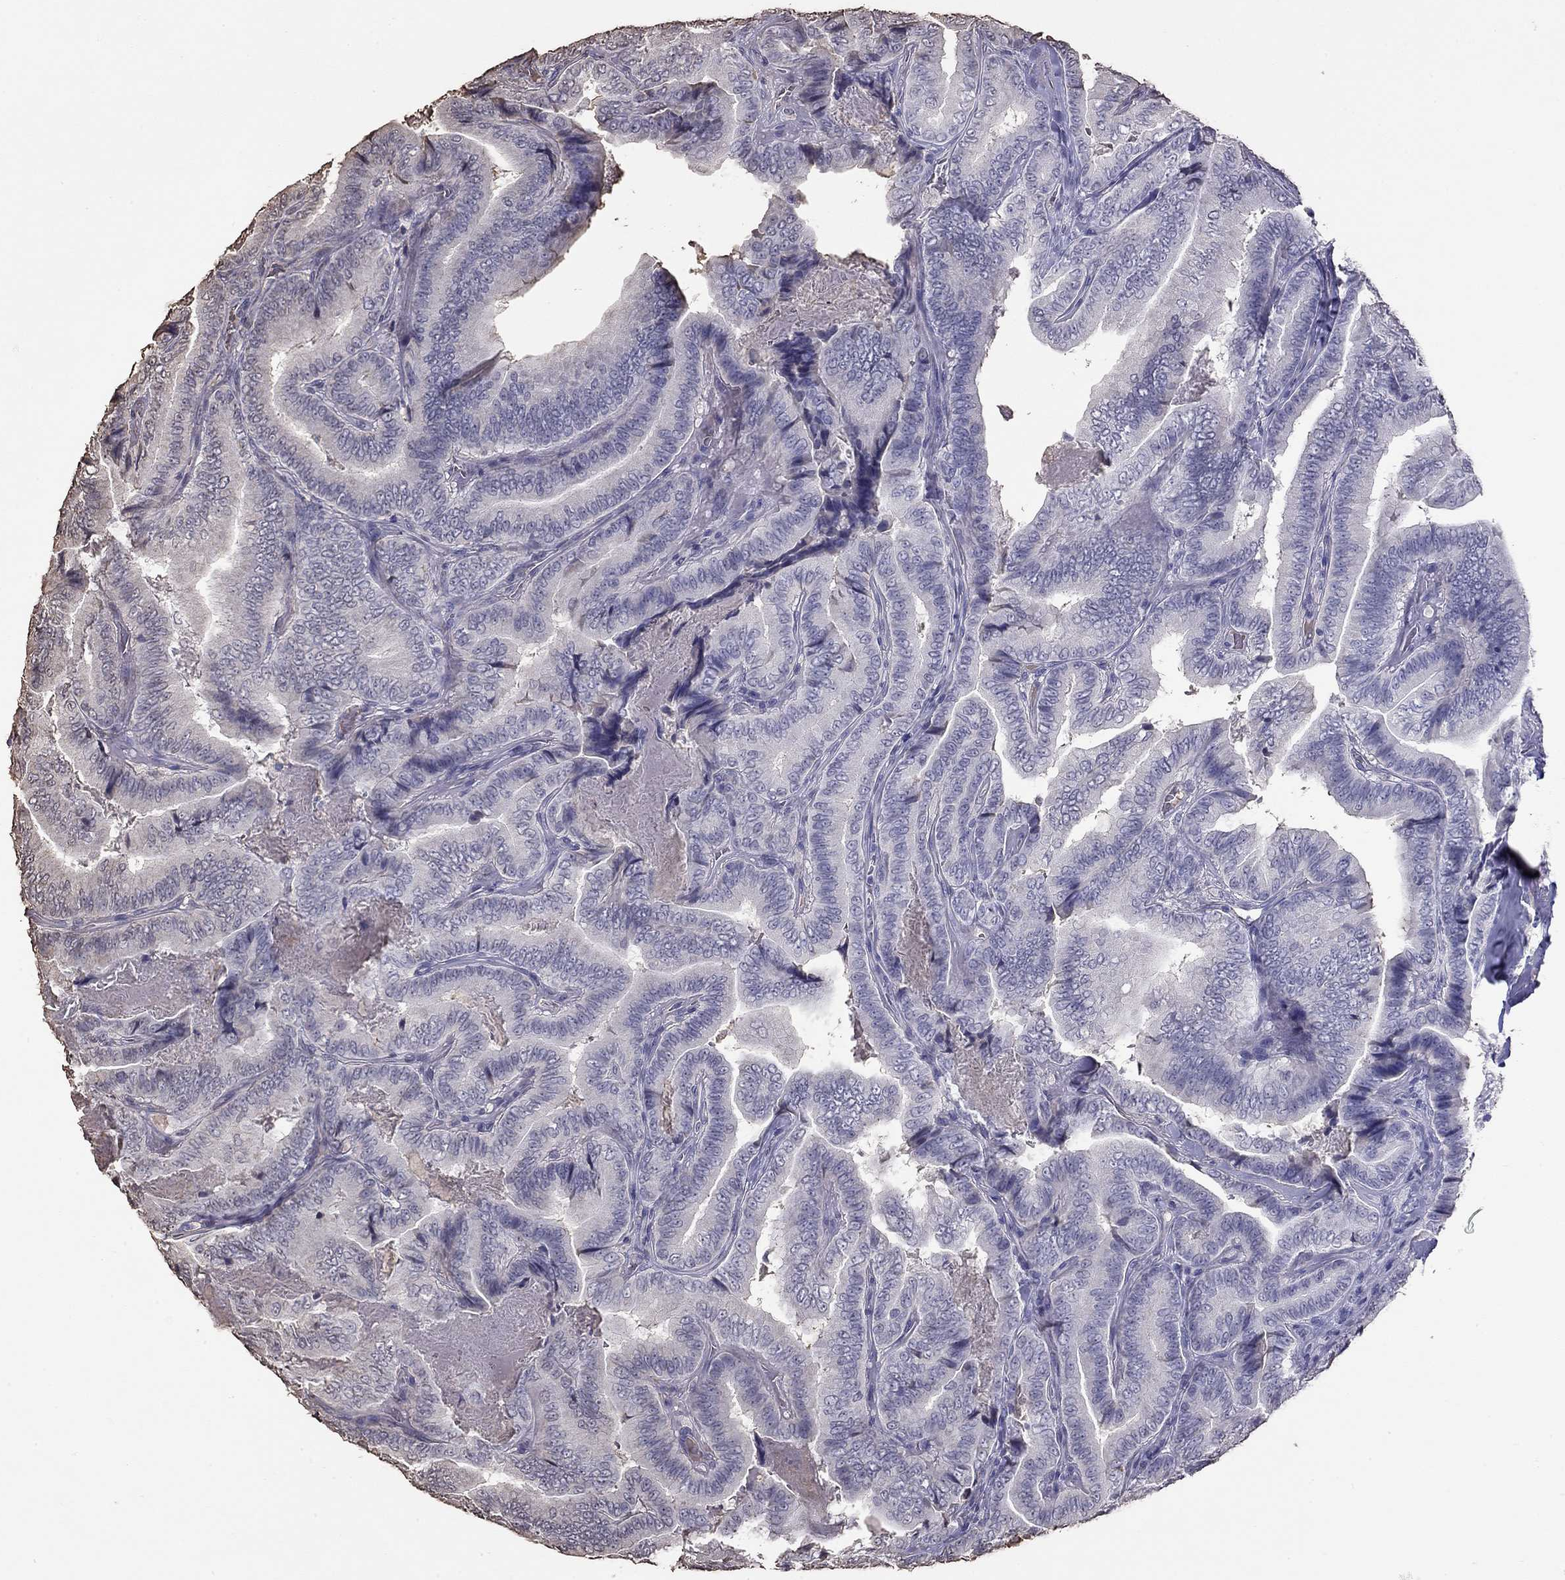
{"staining": {"intensity": "negative", "quantity": "none", "location": "none"}, "tissue": "thyroid cancer", "cell_type": "Tumor cells", "image_type": "cancer", "snomed": [{"axis": "morphology", "description": "Papillary adenocarcinoma, NOS"}, {"axis": "topography", "description": "Thyroid gland"}], "caption": "Tumor cells are negative for brown protein staining in papillary adenocarcinoma (thyroid).", "gene": "SUN3", "patient": {"sex": "male", "age": 61}}